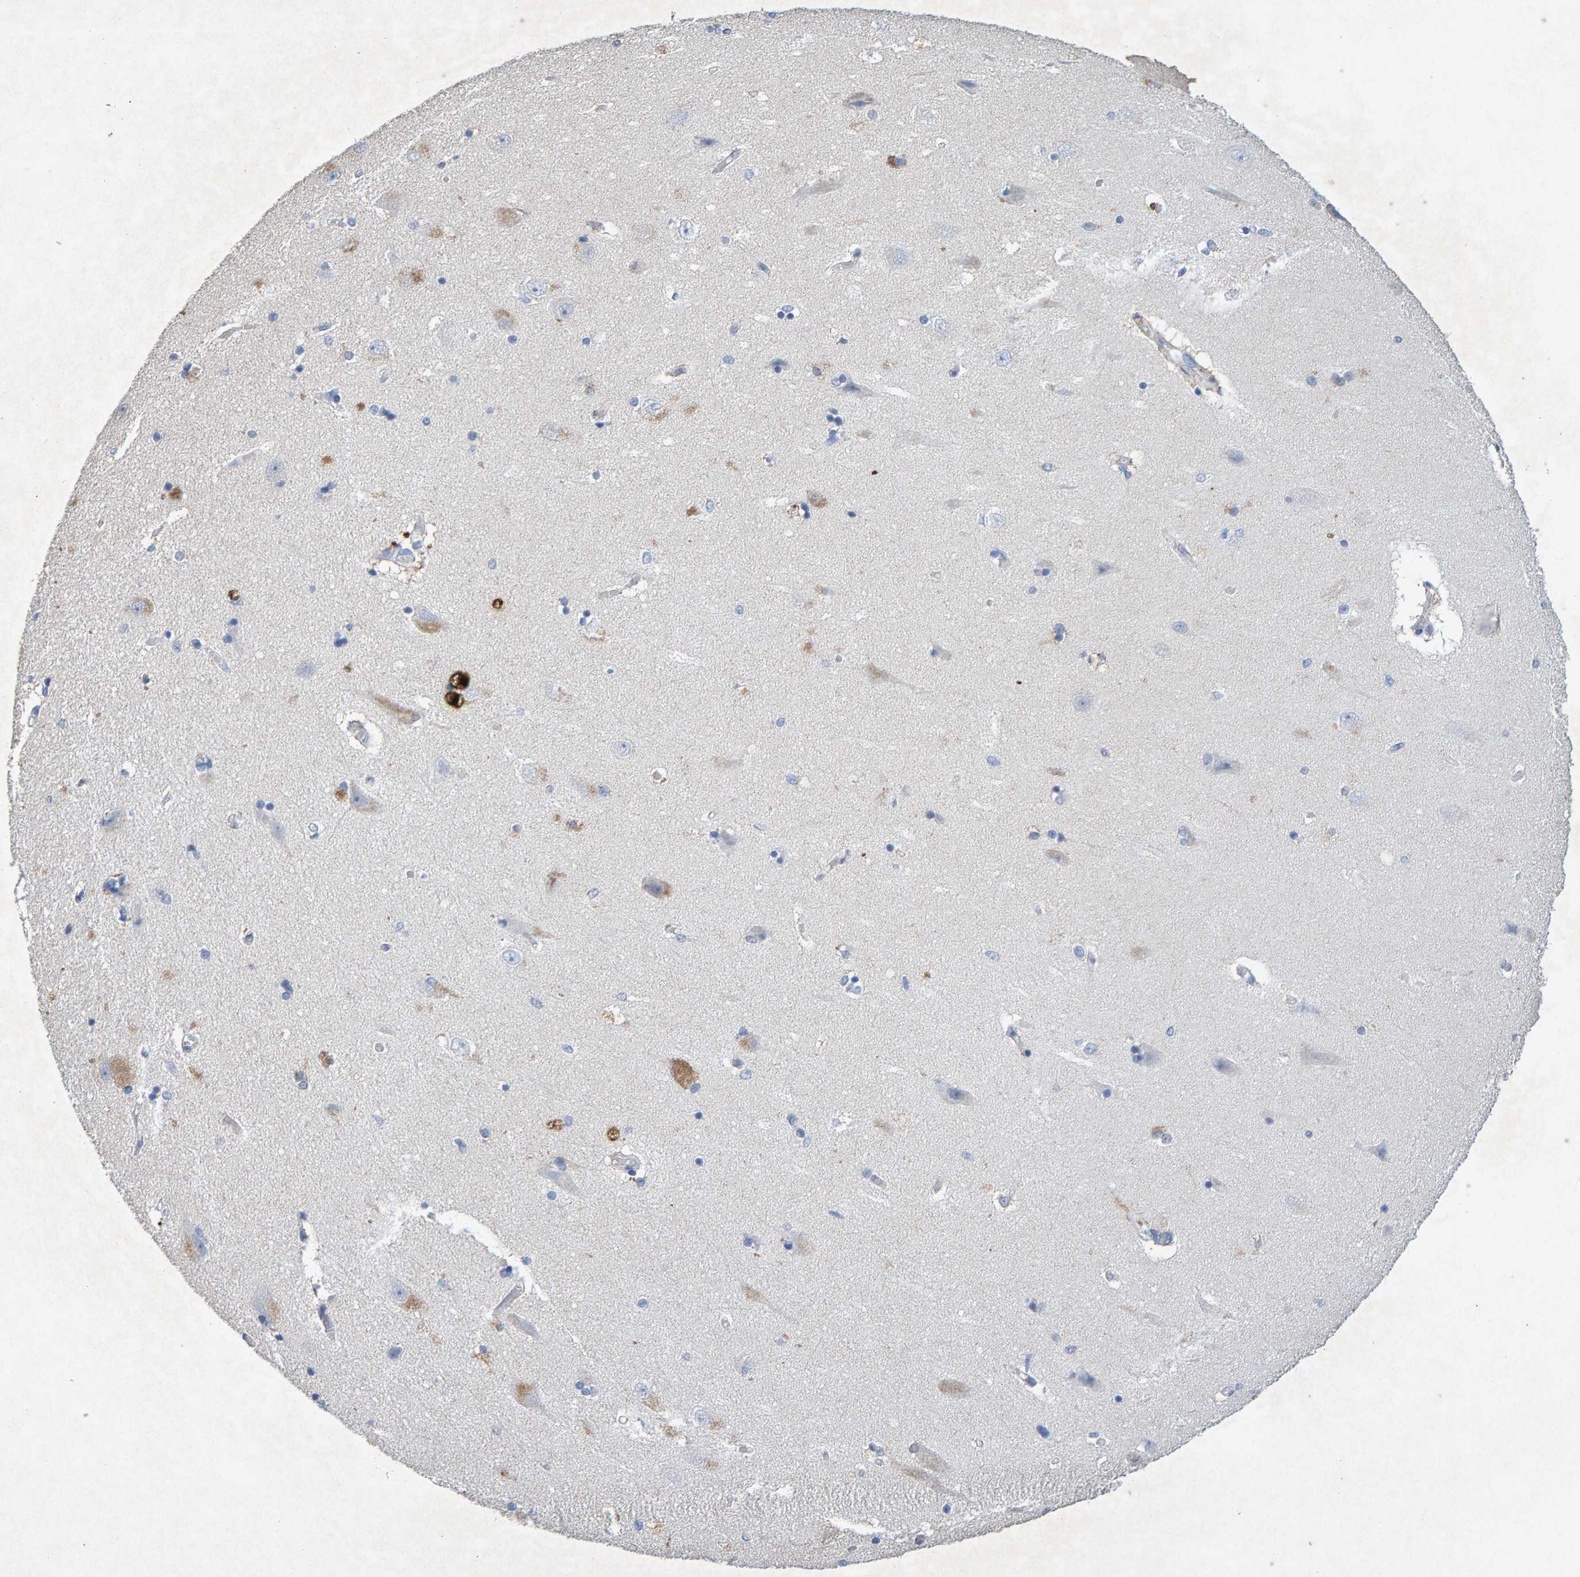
{"staining": {"intensity": "weak", "quantity": "<25%", "location": "cytoplasmic/membranous"}, "tissue": "hippocampus", "cell_type": "Glial cells", "image_type": "normal", "snomed": [{"axis": "morphology", "description": "Normal tissue, NOS"}, {"axis": "topography", "description": "Hippocampus"}], "caption": "Glial cells are negative for protein expression in benign human hippocampus. (DAB (3,3'-diaminobenzidine) IHC visualized using brightfield microscopy, high magnification).", "gene": "CTH", "patient": {"sex": "female", "age": 54}}